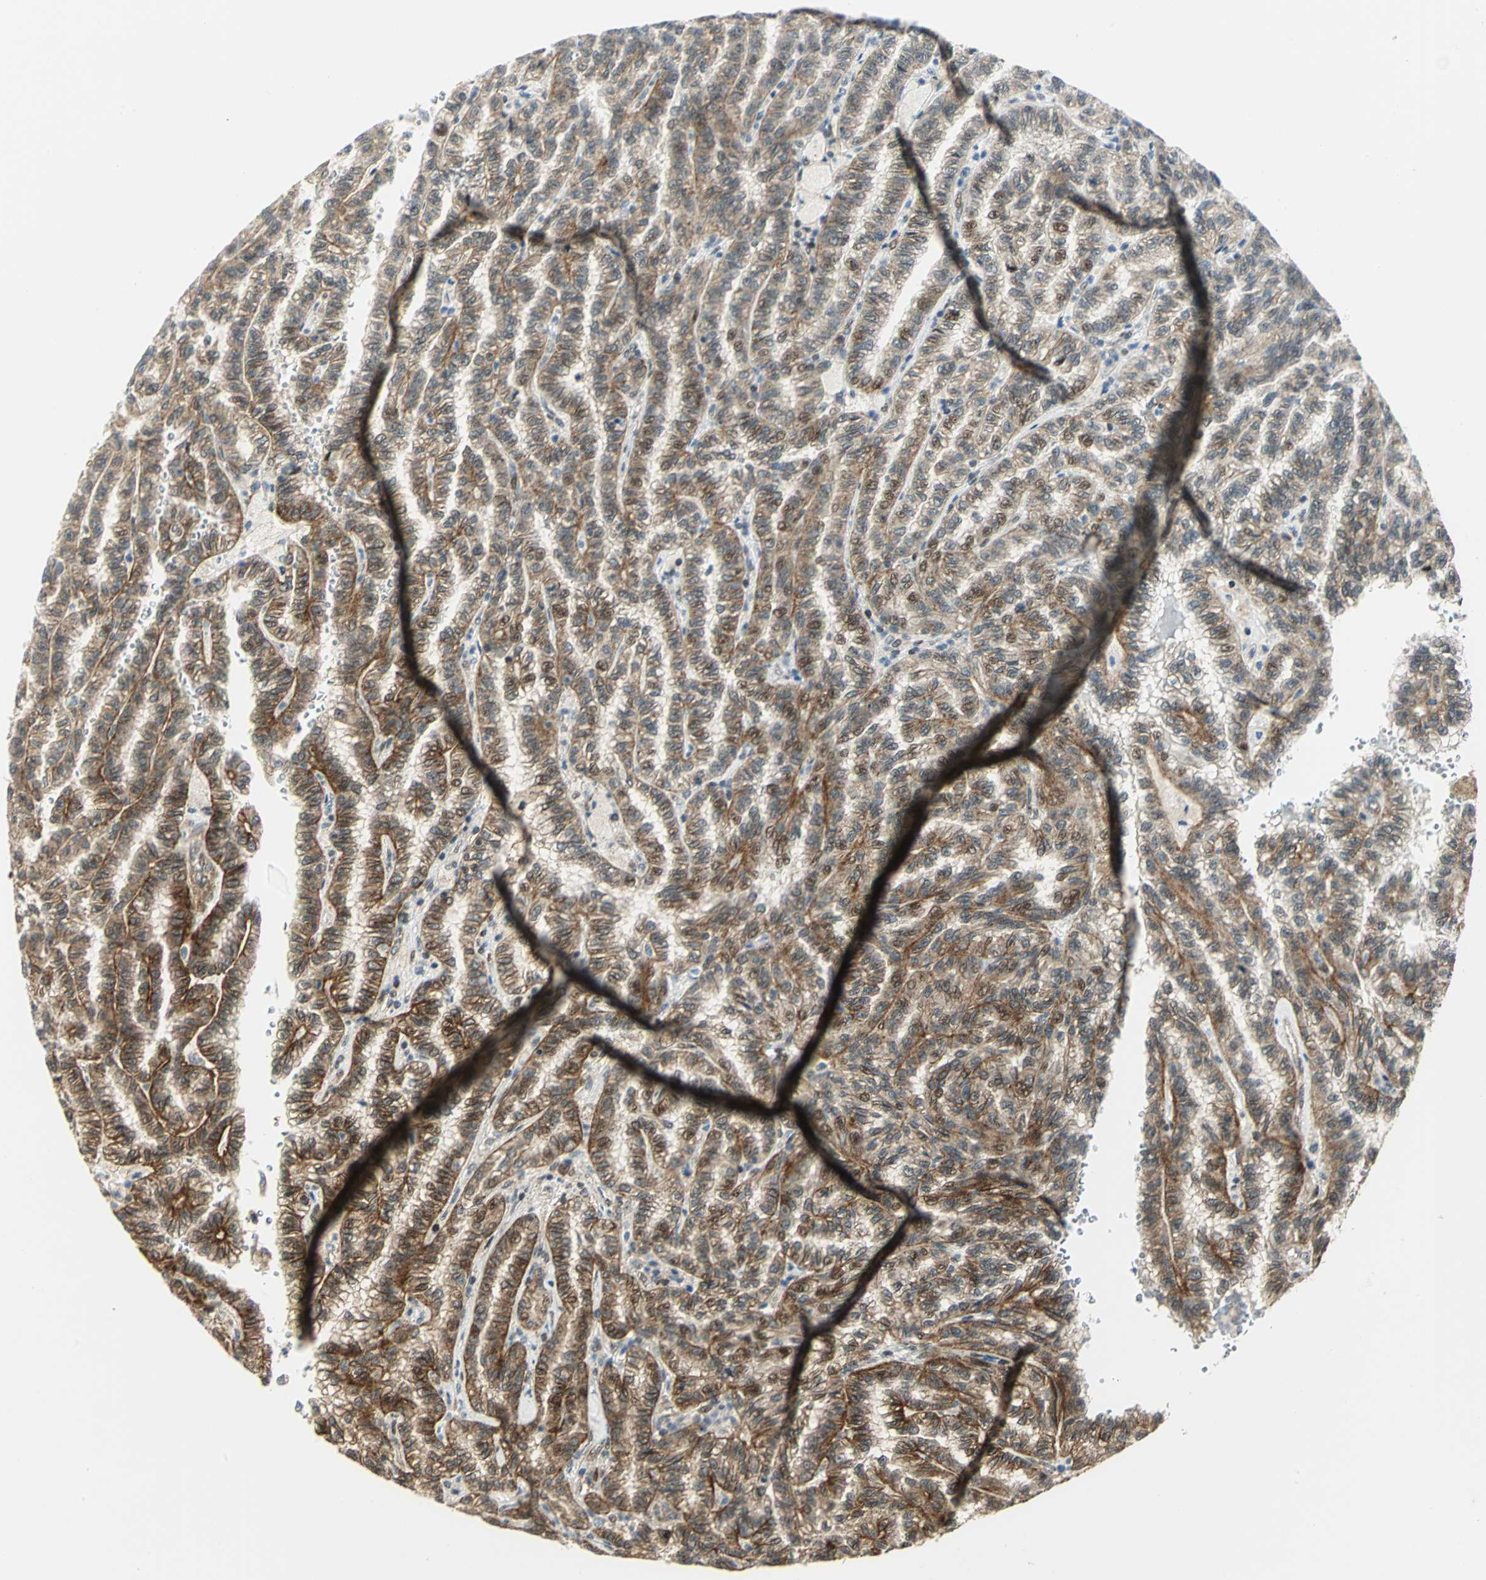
{"staining": {"intensity": "moderate", "quantity": ">75%", "location": "cytoplasmic/membranous,nuclear"}, "tissue": "renal cancer", "cell_type": "Tumor cells", "image_type": "cancer", "snomed": [{"axis": "morphology", "description": "Inflammation, NOS"}, {"axis": "morphology", "description": "Adenocarcinoma, NOS"}, {"axis": "topography", "description": "Kidney"}], "caption": "Human renal cancer (adenocarcinoma) stained with a protein marker displays moderate staining in tumor cells.", "gene": "ATP6V1A", "patient": {"sex": "male", "age": 68}}